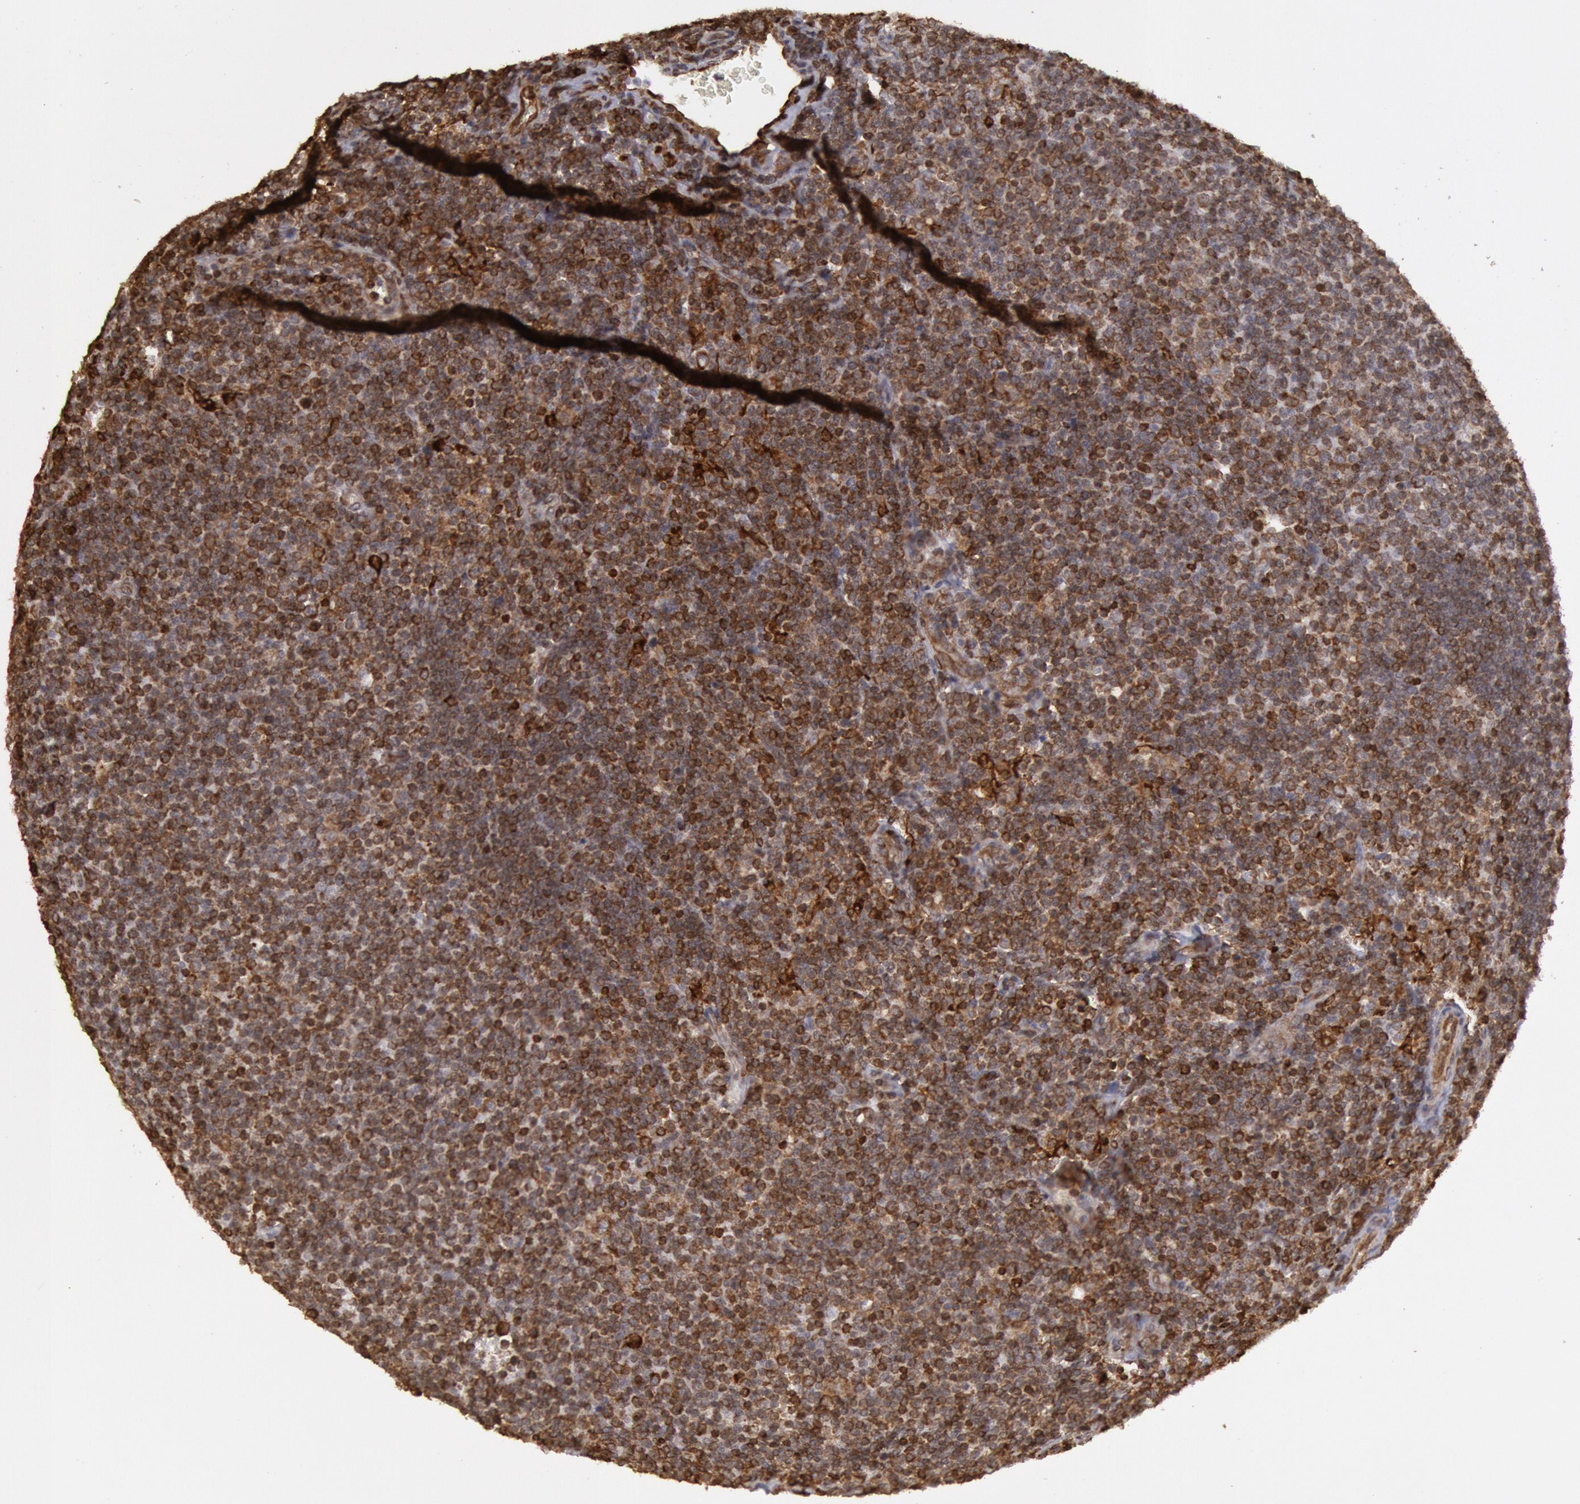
{"staining": {"intensity": "moderate", "quantity": ">75%", "location": "cytoplasmic/membranous"}, "tissue": "lymphoma", "cell_type": "Tumor cells", "image_type": "cancer", "snomed": [{"axis": "morphology", "description": "Malignant lymphoma, non-Hodgkin's type, Low grade"}, {"axis": "topography", "description": "Lymph node"}], "caption": "Immunohistochemistry (IHC) (DAB) staining of human malignant lymphoma, non-Hodgkin's type (low-grade) shows moderate cytoplasmic/membranous protein positivity in approximately >75% of tumor cells.", "gene": "TAP2", "patient": {"sex": "male", "age": 74}}